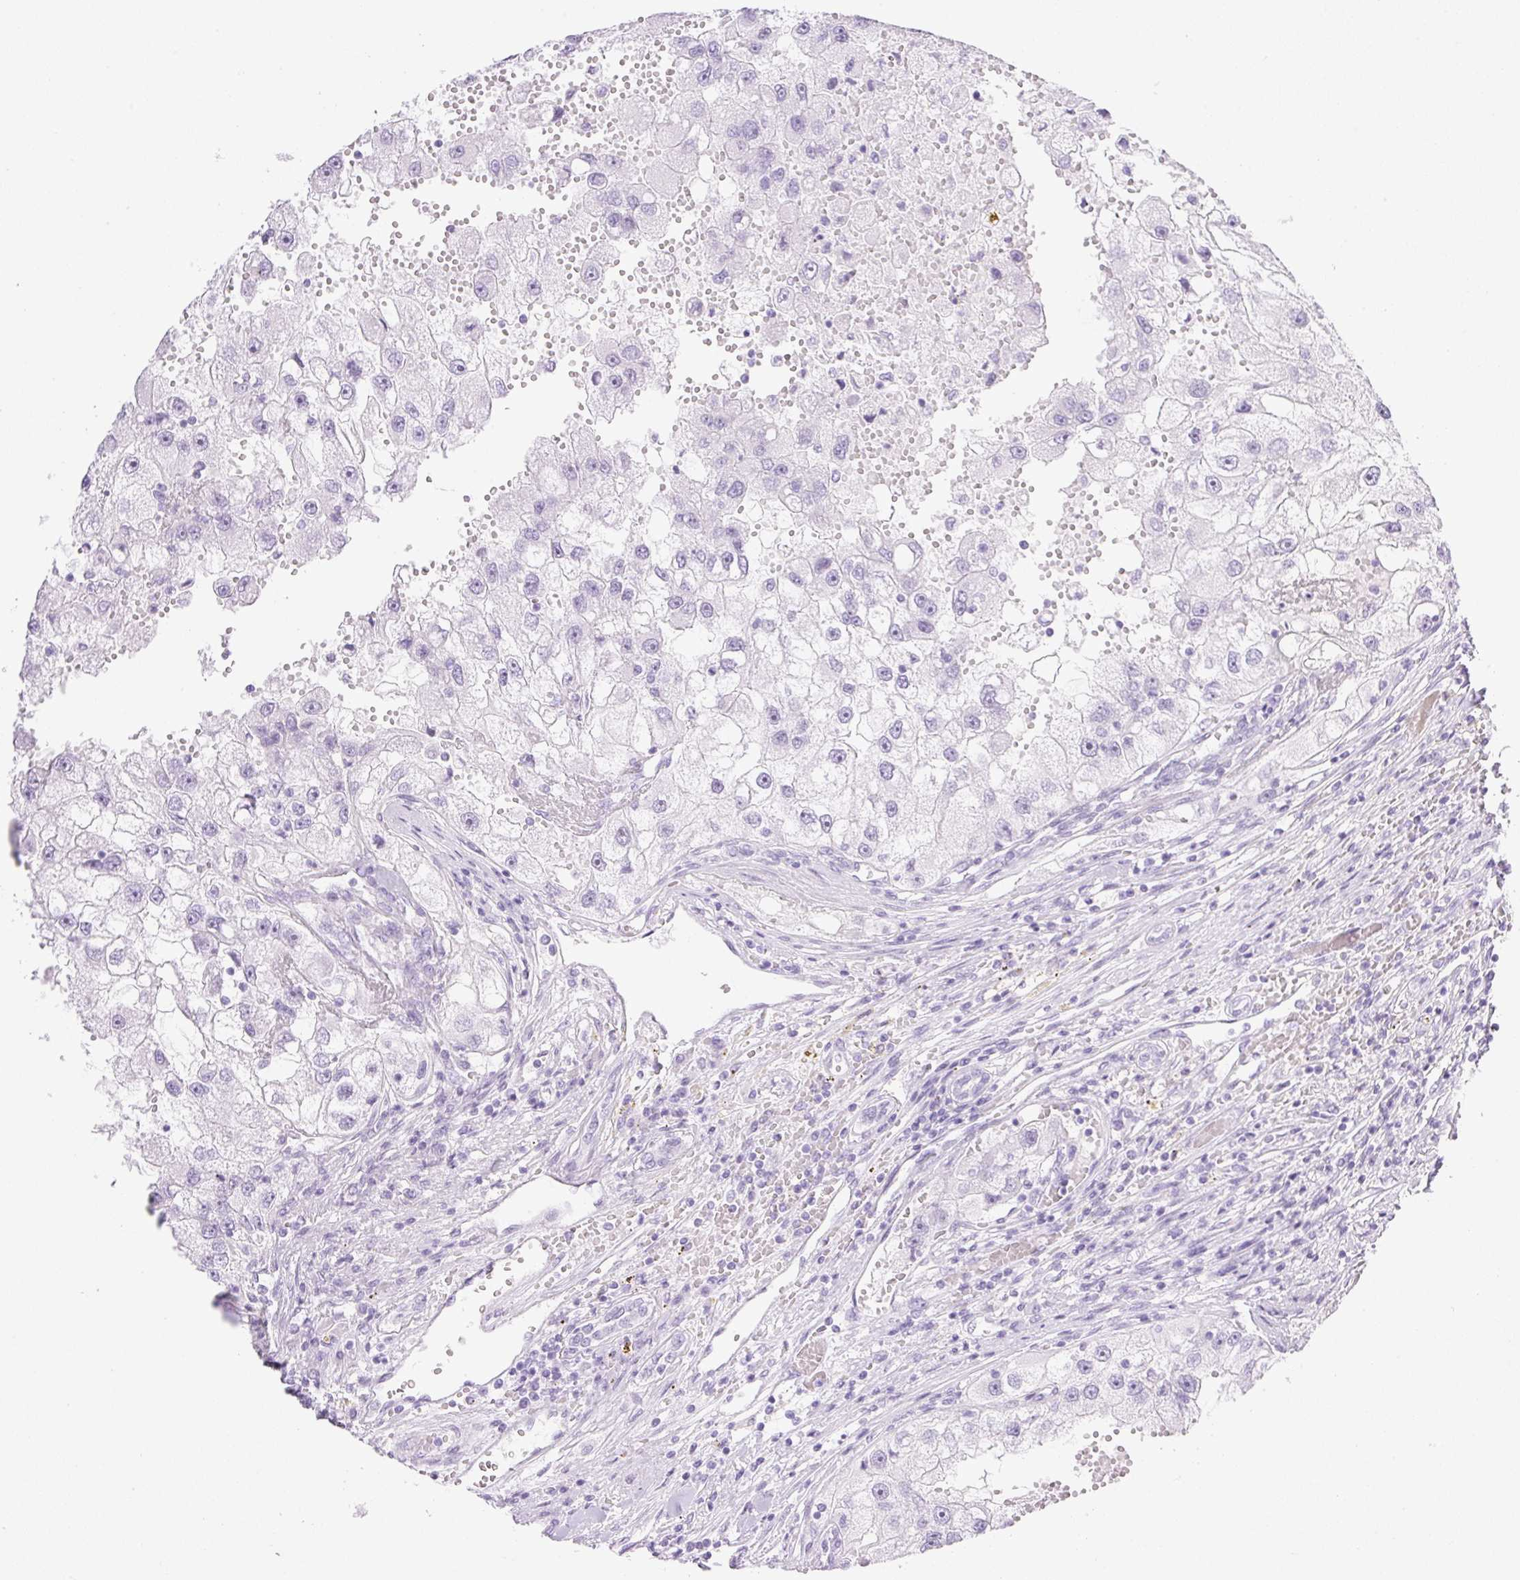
{"staining": {"intensity": "negative", "quantity": "none", "location": "none"}, "tissue": "renal cancer", "cell_type": "Tumor cells", "image_type": "cancer", "snomed": [{"axis": "morphology", "description": "Adenocarcinoma, NOS"}, {"axis": "topography", "description": "Kidney"}], "caption": "Immunohistochemical staining of human renal cancer displays no significant positivity in tumor cells.", "gene": "SPRR4", "patient": {"sex": "male", "age": 63}}